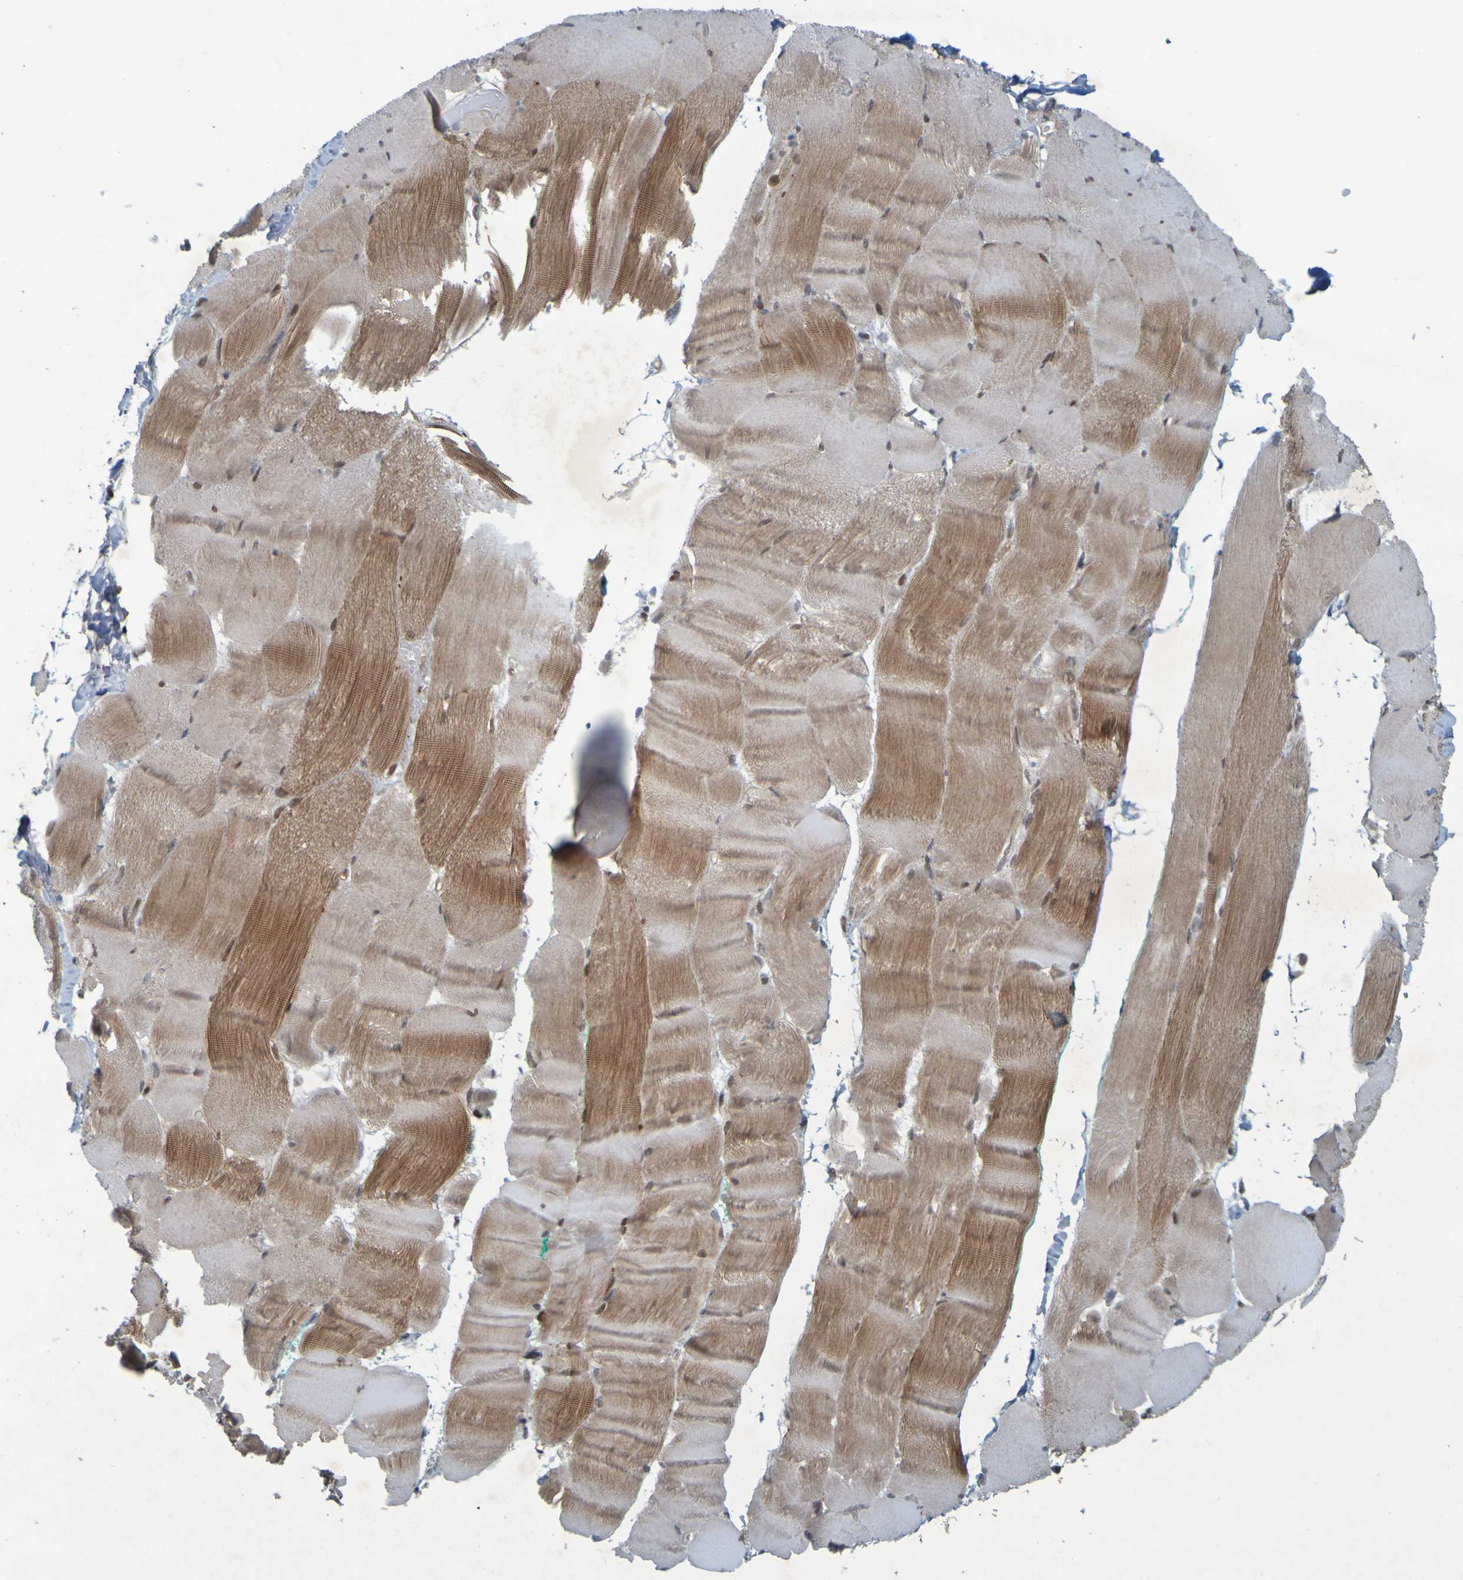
{"staining": {"intensity": "moderate", "quantity": ">75%", "location": "cytoplasmic/membranous,nuclear"}, "tissue": "skeletal muscle", "cell_type": "Myocytes", "image_type": "normal", "snomed": [{"axis": "morphology", "description": "Normal tissue, NOS"}, {"axis": "morphology", "description": "Squamous cell carcinoma, NOS"}, {"axis": "topography", "description": "Skeletal muscle"}], "caption": "A brown stain shows moderate cytoplasmic/membranous,nuclear expression of a protein in myocytes of benign human skeletal muscle.", "gene": "MCPH1", "patient": {"sex": "male", "age": 51}}